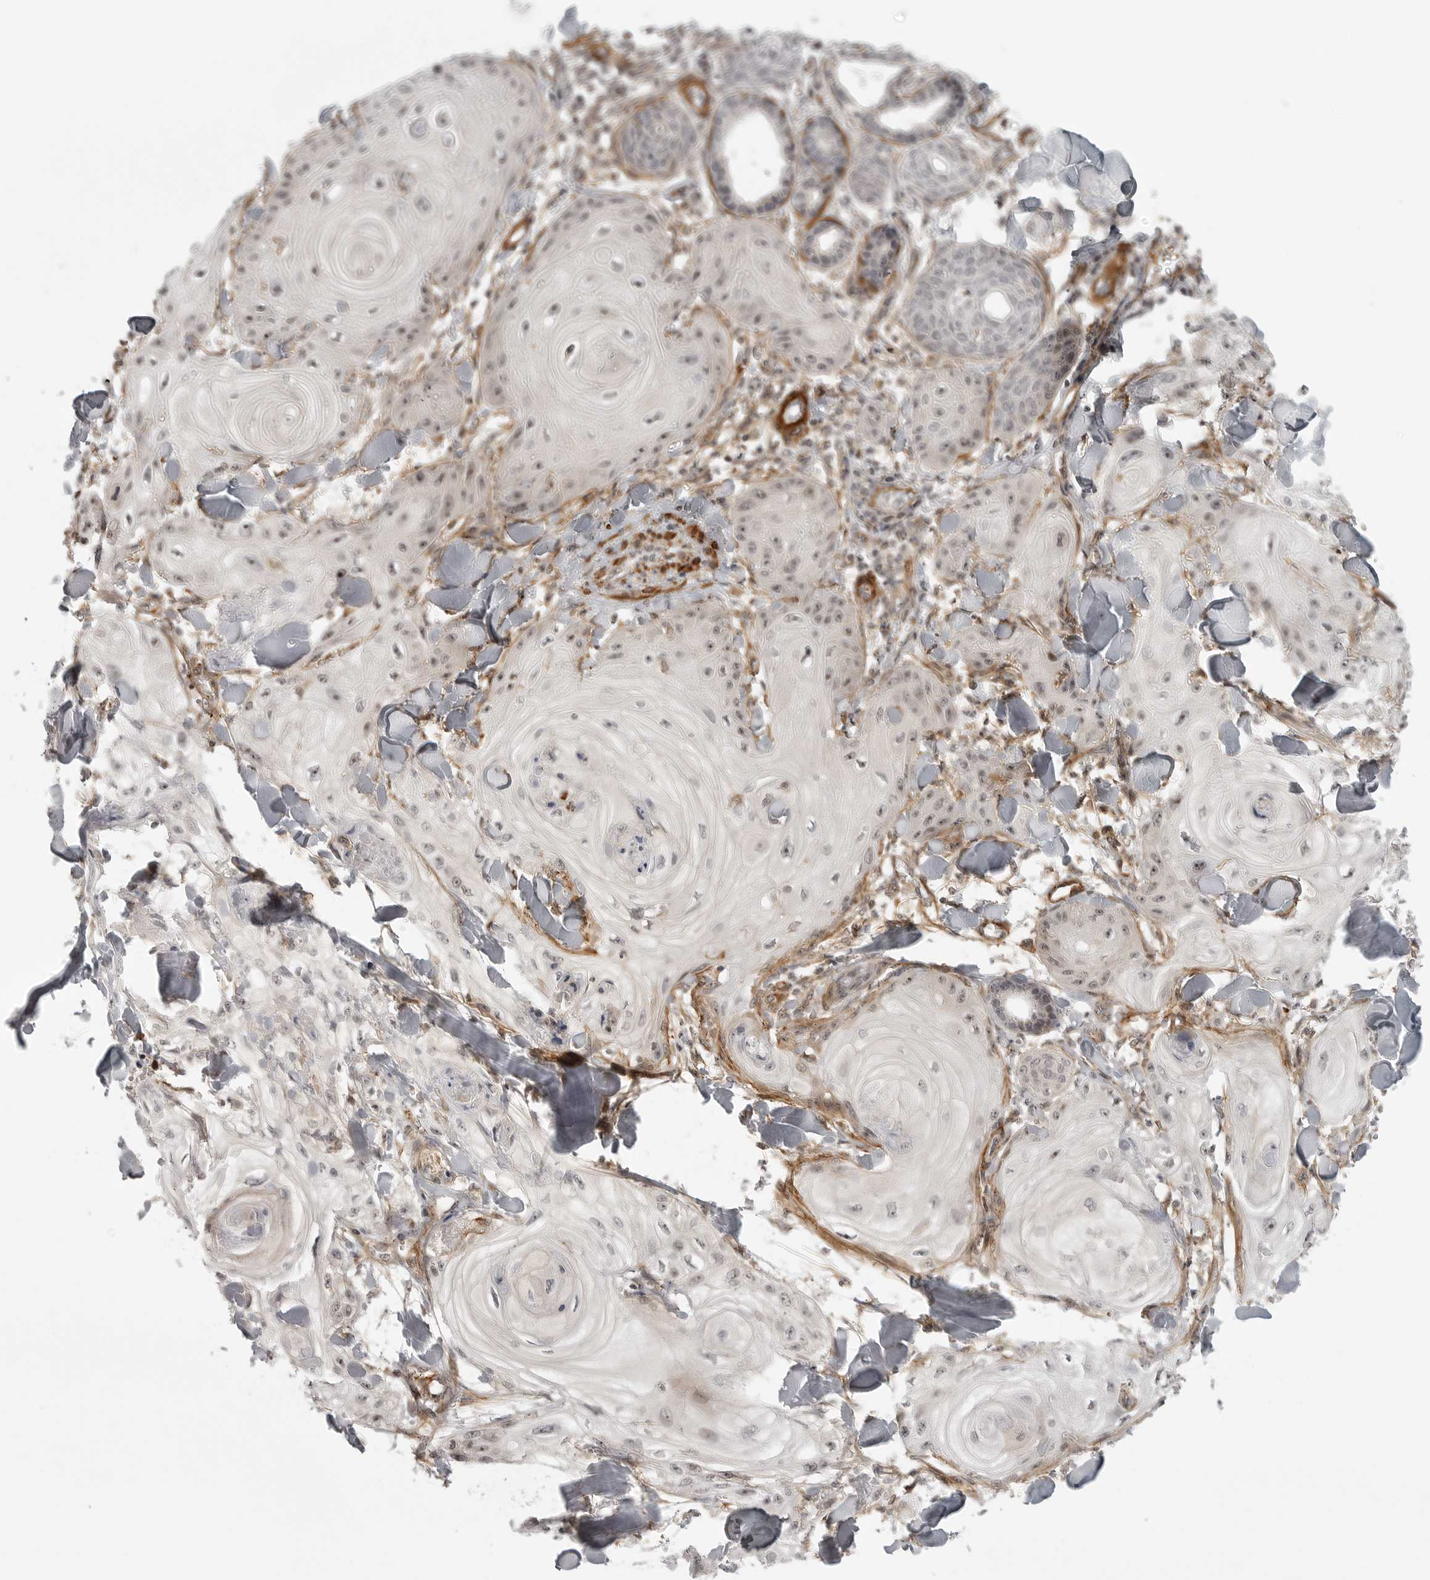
{"staining": {"intensity": "moderate", "quantity": "<25%", "location": "cytoplasmic/membranous,nuclear"}, "tissue": "skin cancer", "cell_type": "Tumor cells", "image_type": "cancer", "snomed": [{"axis": "morphology", "description": "Squamous cell carcinoma, NOS"}, {"axis": "topography", "description": "Skin"}], "caption": "Immunohistochemical staining of human squamous cell carcinoma (skin) shows low levels of moderate cytoplasmic/membranous and nuclear protein expression in about <25% of tumor cells.", "gene": "TUT4", "patient": {"sex": "male", "age": 74}}